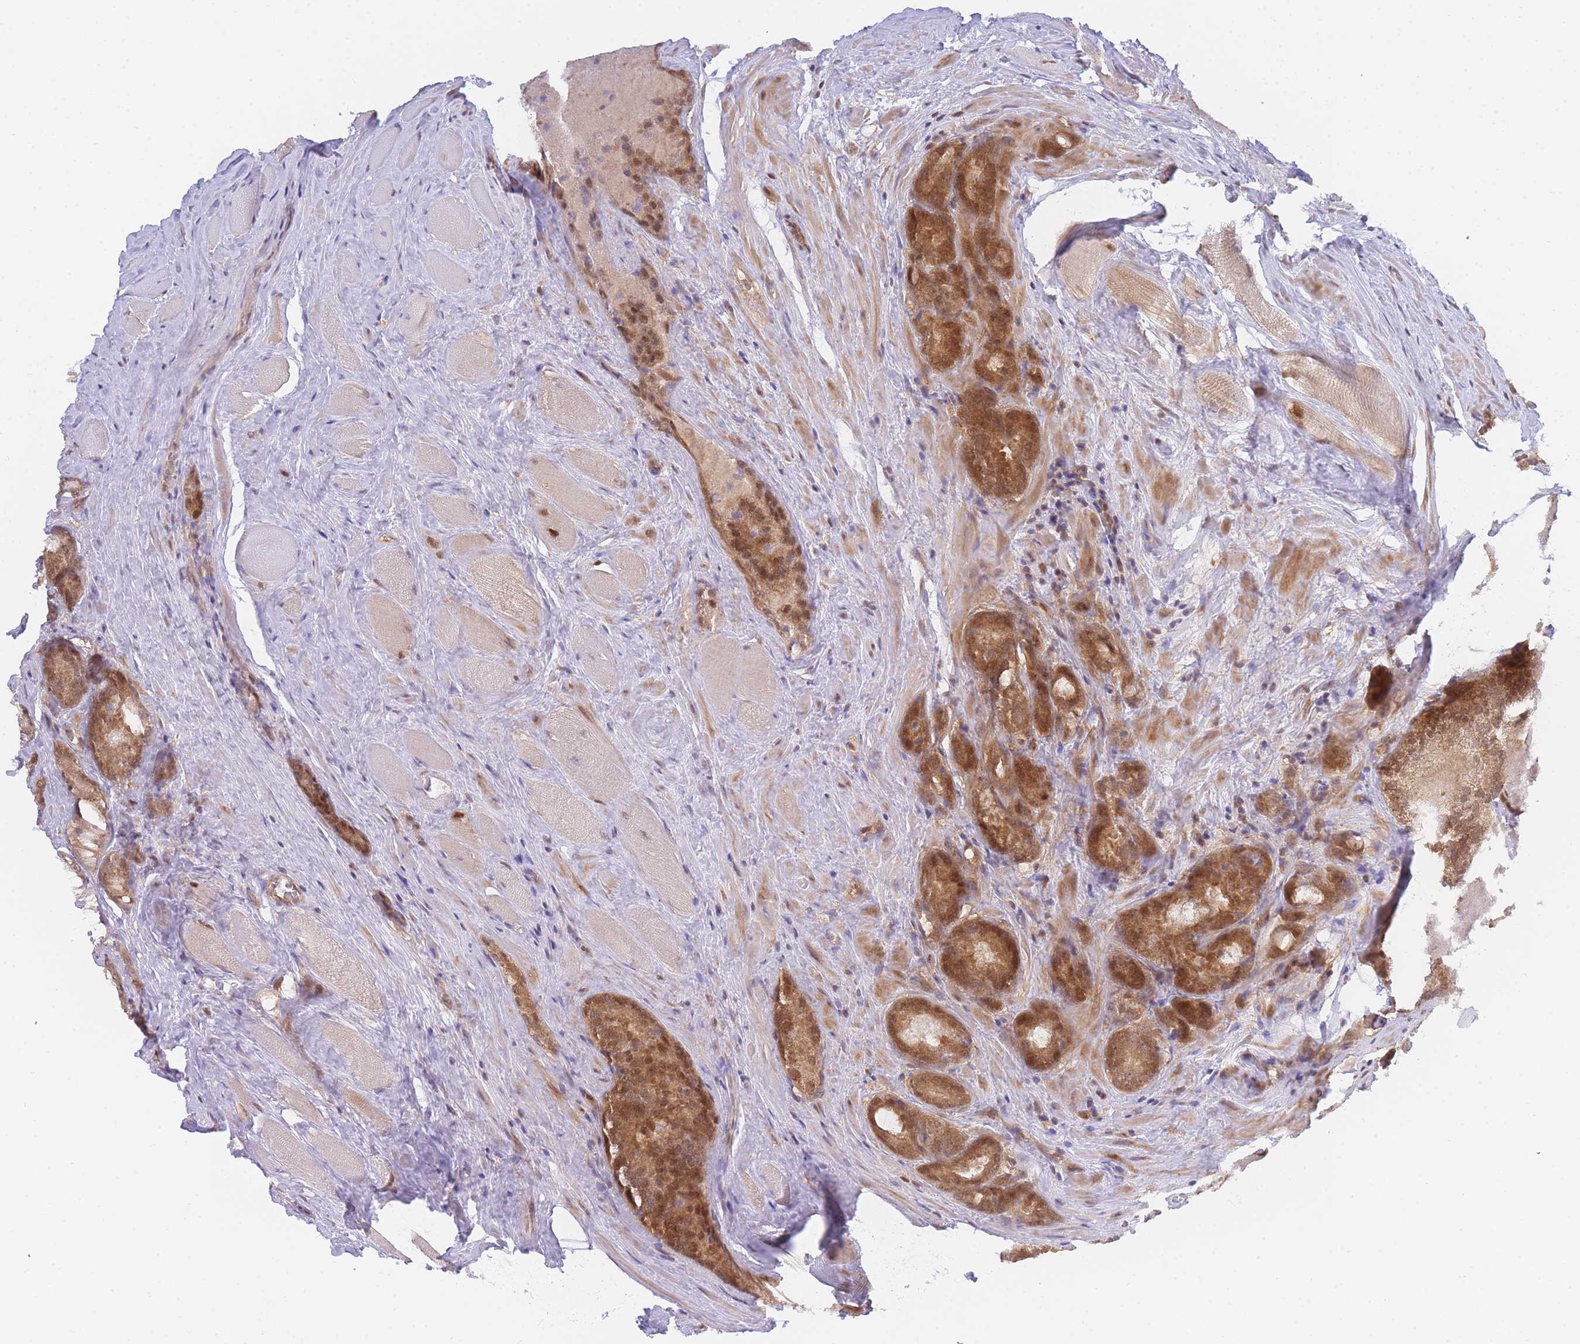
{"staining": {"intensity": "moderate", "quantity": ">75%", "location": "cytoplasmic/membranous,nuclear"}, "tissue": "prostate cancer", "cell_type": "Tumor cells", "image_type": "cancer", "snomed": [{"axis": "morphology", "description": "Adenocarcinoma, Low grade"}, {"axis": "topography", "description": "Prostate"}], "caption": "This is a micrograph of IHC staining of prostate adenocarcinoma (low-grade), which shows moderate positivity in the cytoplasmic/membranous and nuclear of tumor cells.", "gene": "KIAA1191", "patient": {"sex": "male", "age": 68}}